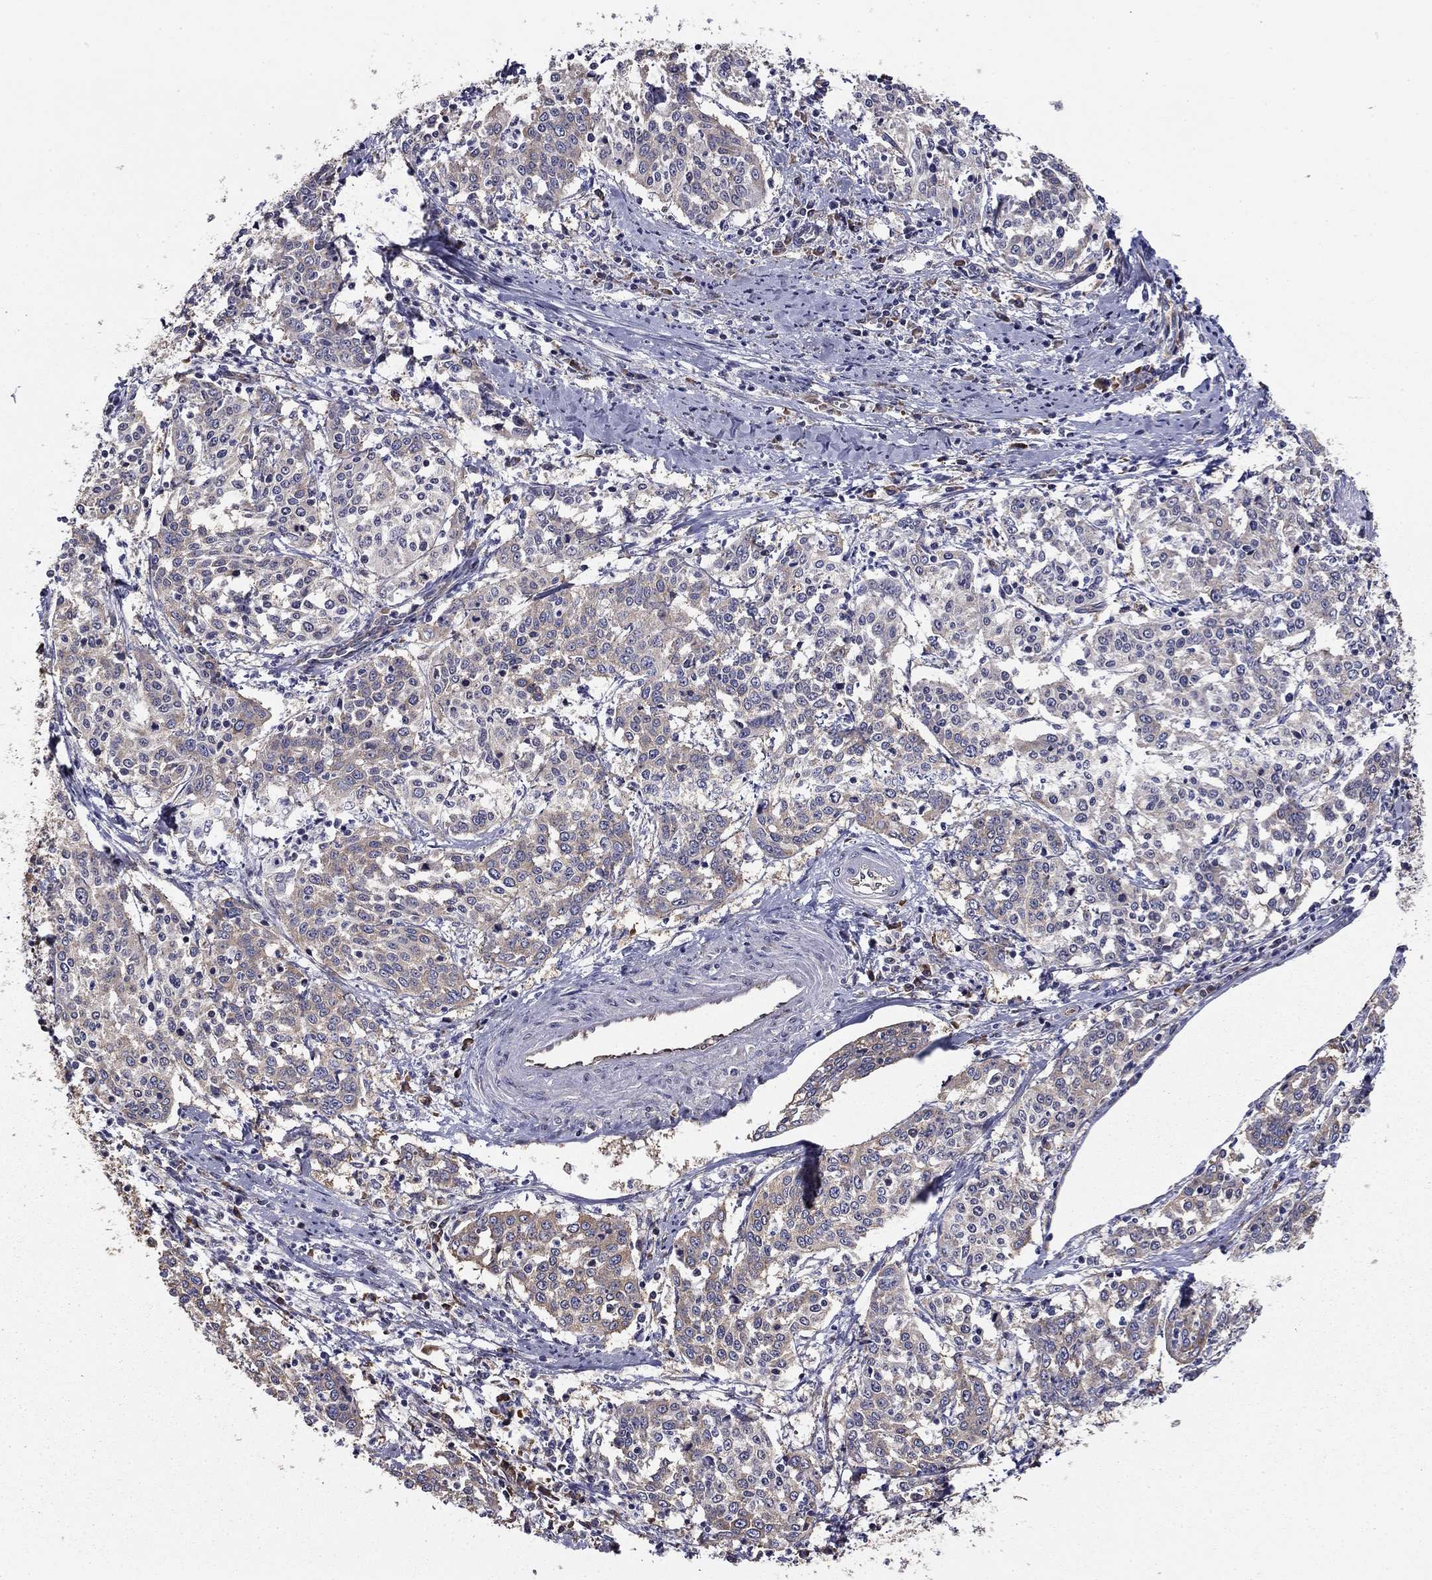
{"staining": {"intensity": "negative", "quantity": "none", "location": "none"}, "tissue": "cervical cancer", "cell_type": "Tumor cells", "image_type": "cancer", "snomed": [{"axis": "morphology", "description": "Squamous cell carcinoma, NOS"}, {"axis": "topography", "description": "Cervix"}], "caption": "Cervical squamous cell carcinoma was stained to show a protein in brown. There is no significant staining in tumor cells.", "gene": "NKIRAS1", "patient": {"sex": "female", "age": 41}}